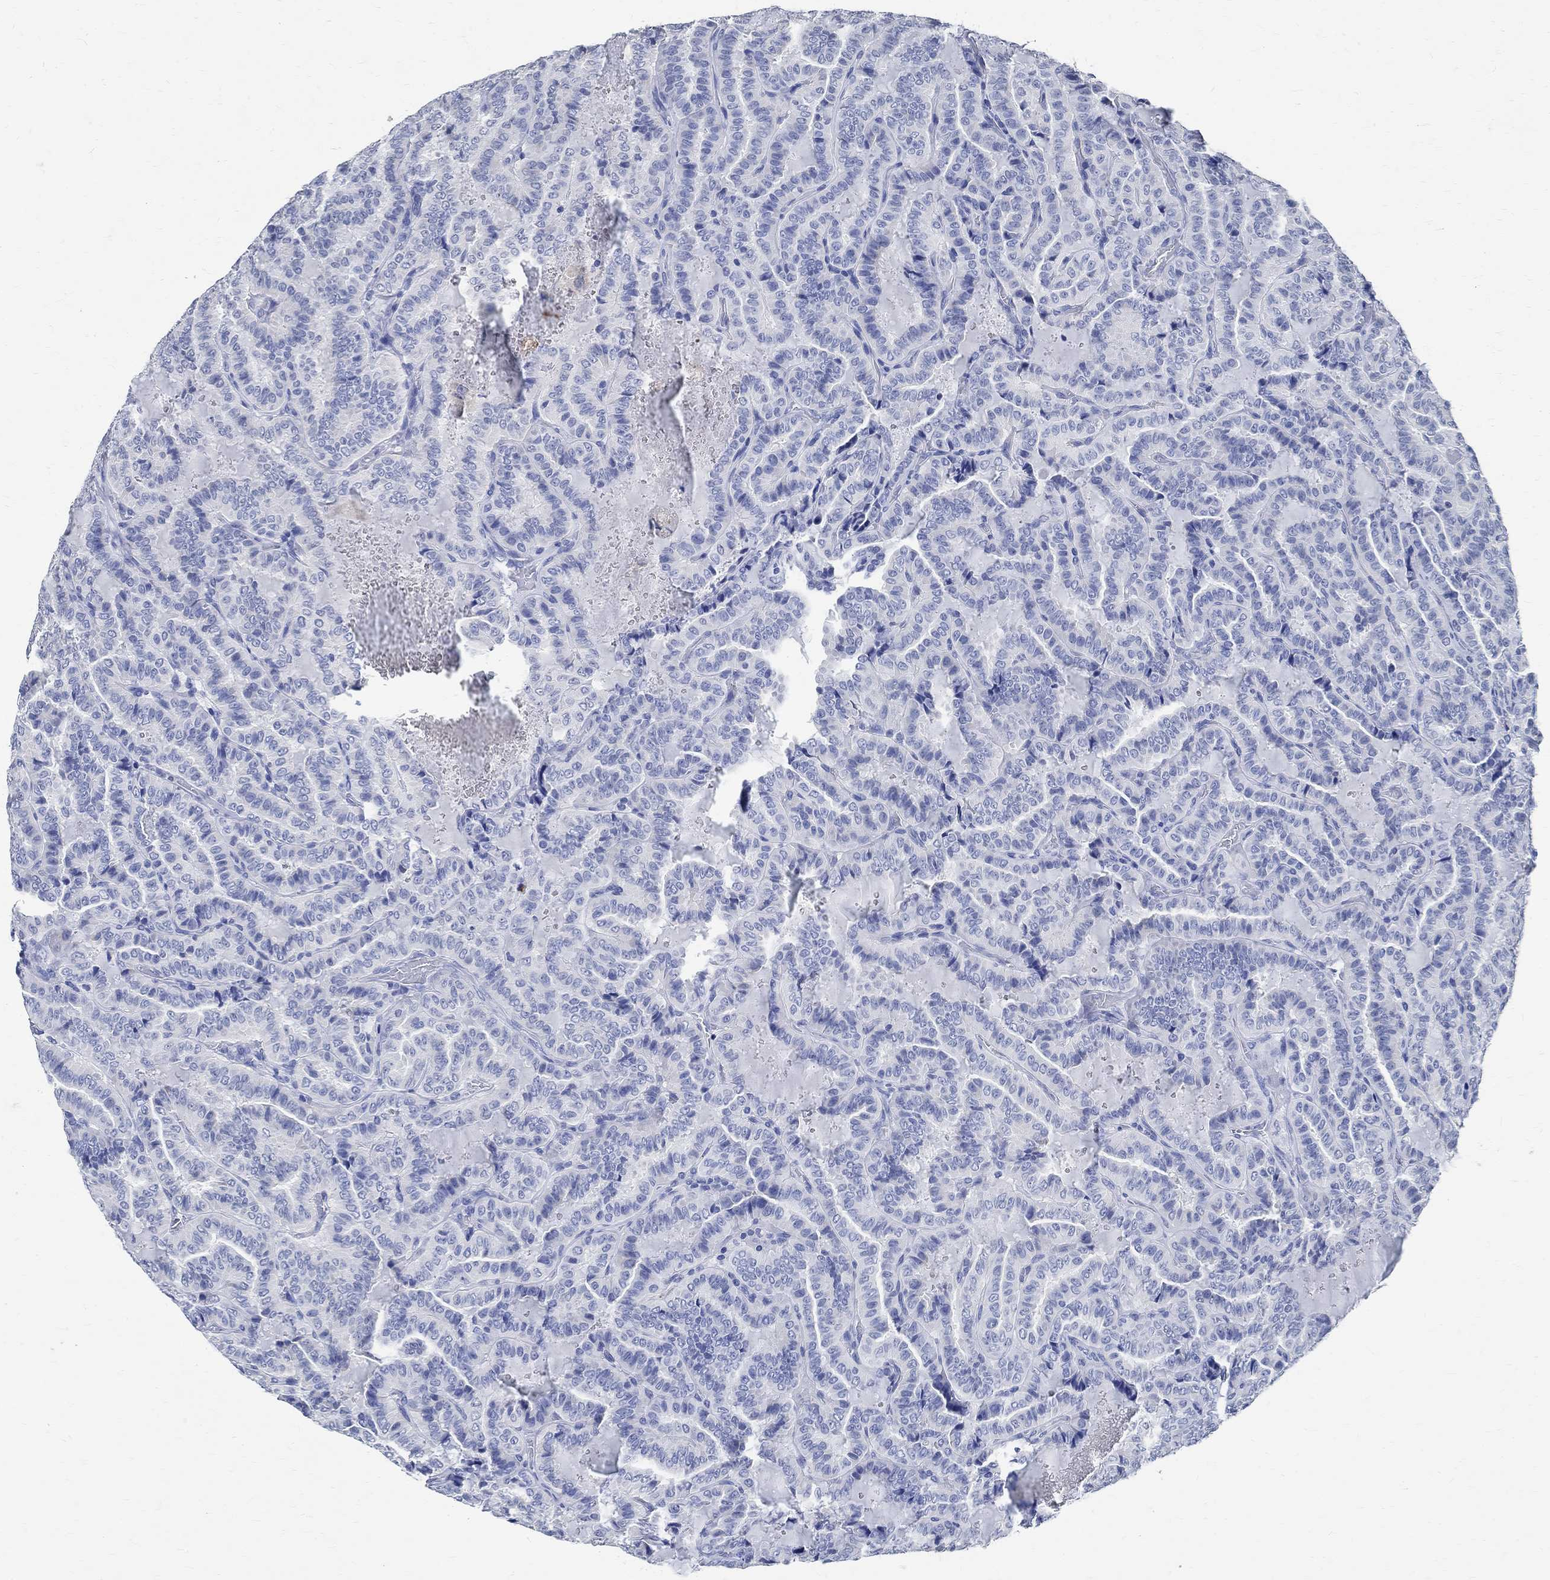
{"staining": {"intensity": "negative", "quantity": "none", "location": "none"}, "tissue": "thyroid cancer", "cell_type": "Tumor cells", "image_type": "cancer", "snomed": [{"axis": "morphology", "description": "Papillary adenocarcinoma, NOS"}, {"axis": "topography", "description": "Thyroid gland"}], "caption": "DAB (3,3'-diaminobenzidine) immunohistochemical staining of human thyroid cancer (papillary adenocarcinoma) displays no significant positivity in tumor cells.", "gene": "TMEM221", "patient": {"sex": "female", "age": 39}}